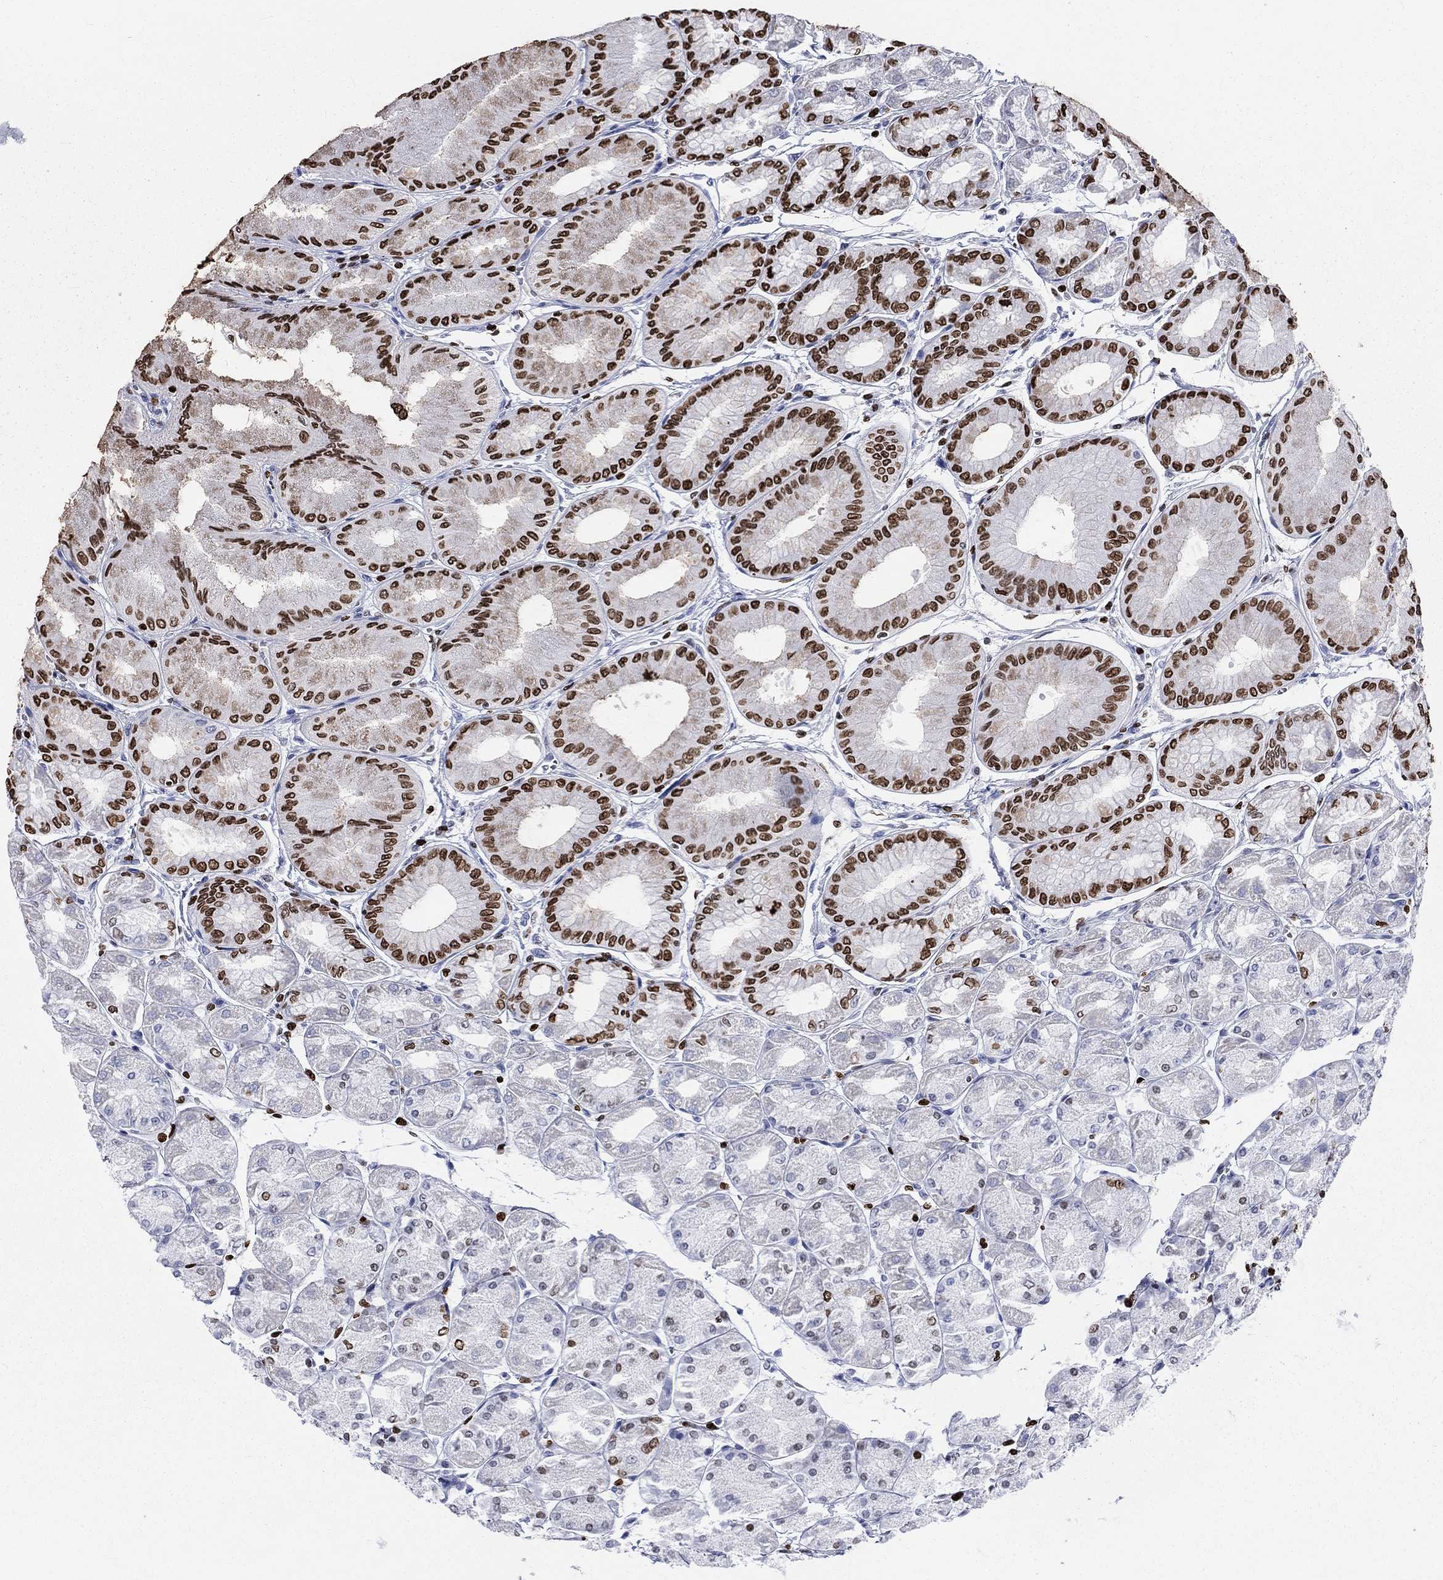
{"staining": {"intensity": "strong", "quantity": "25%-75%", "location": "nuclear"}, "tissue": "stomach", "cell_type": "Glandular cells", "image_type": "normal", "snomed": [{"axis": "morphology", "description": "Normal tissue, NOS"}, {"axis": "topography", "description": "Stomach, upper"}], "caption": "Protein expression analysis of benign stomach exhibits strong nuclear expression in approximately 25%-75% of glandular cells. The staining is performed using DAB (3,3'-diaminobenzidine) brown chromogen to label protein expression. The nuclei are counter-stained blue using hematoxylin.", "gene": "H1", "patient": {"sex": "male", "age": 60}}